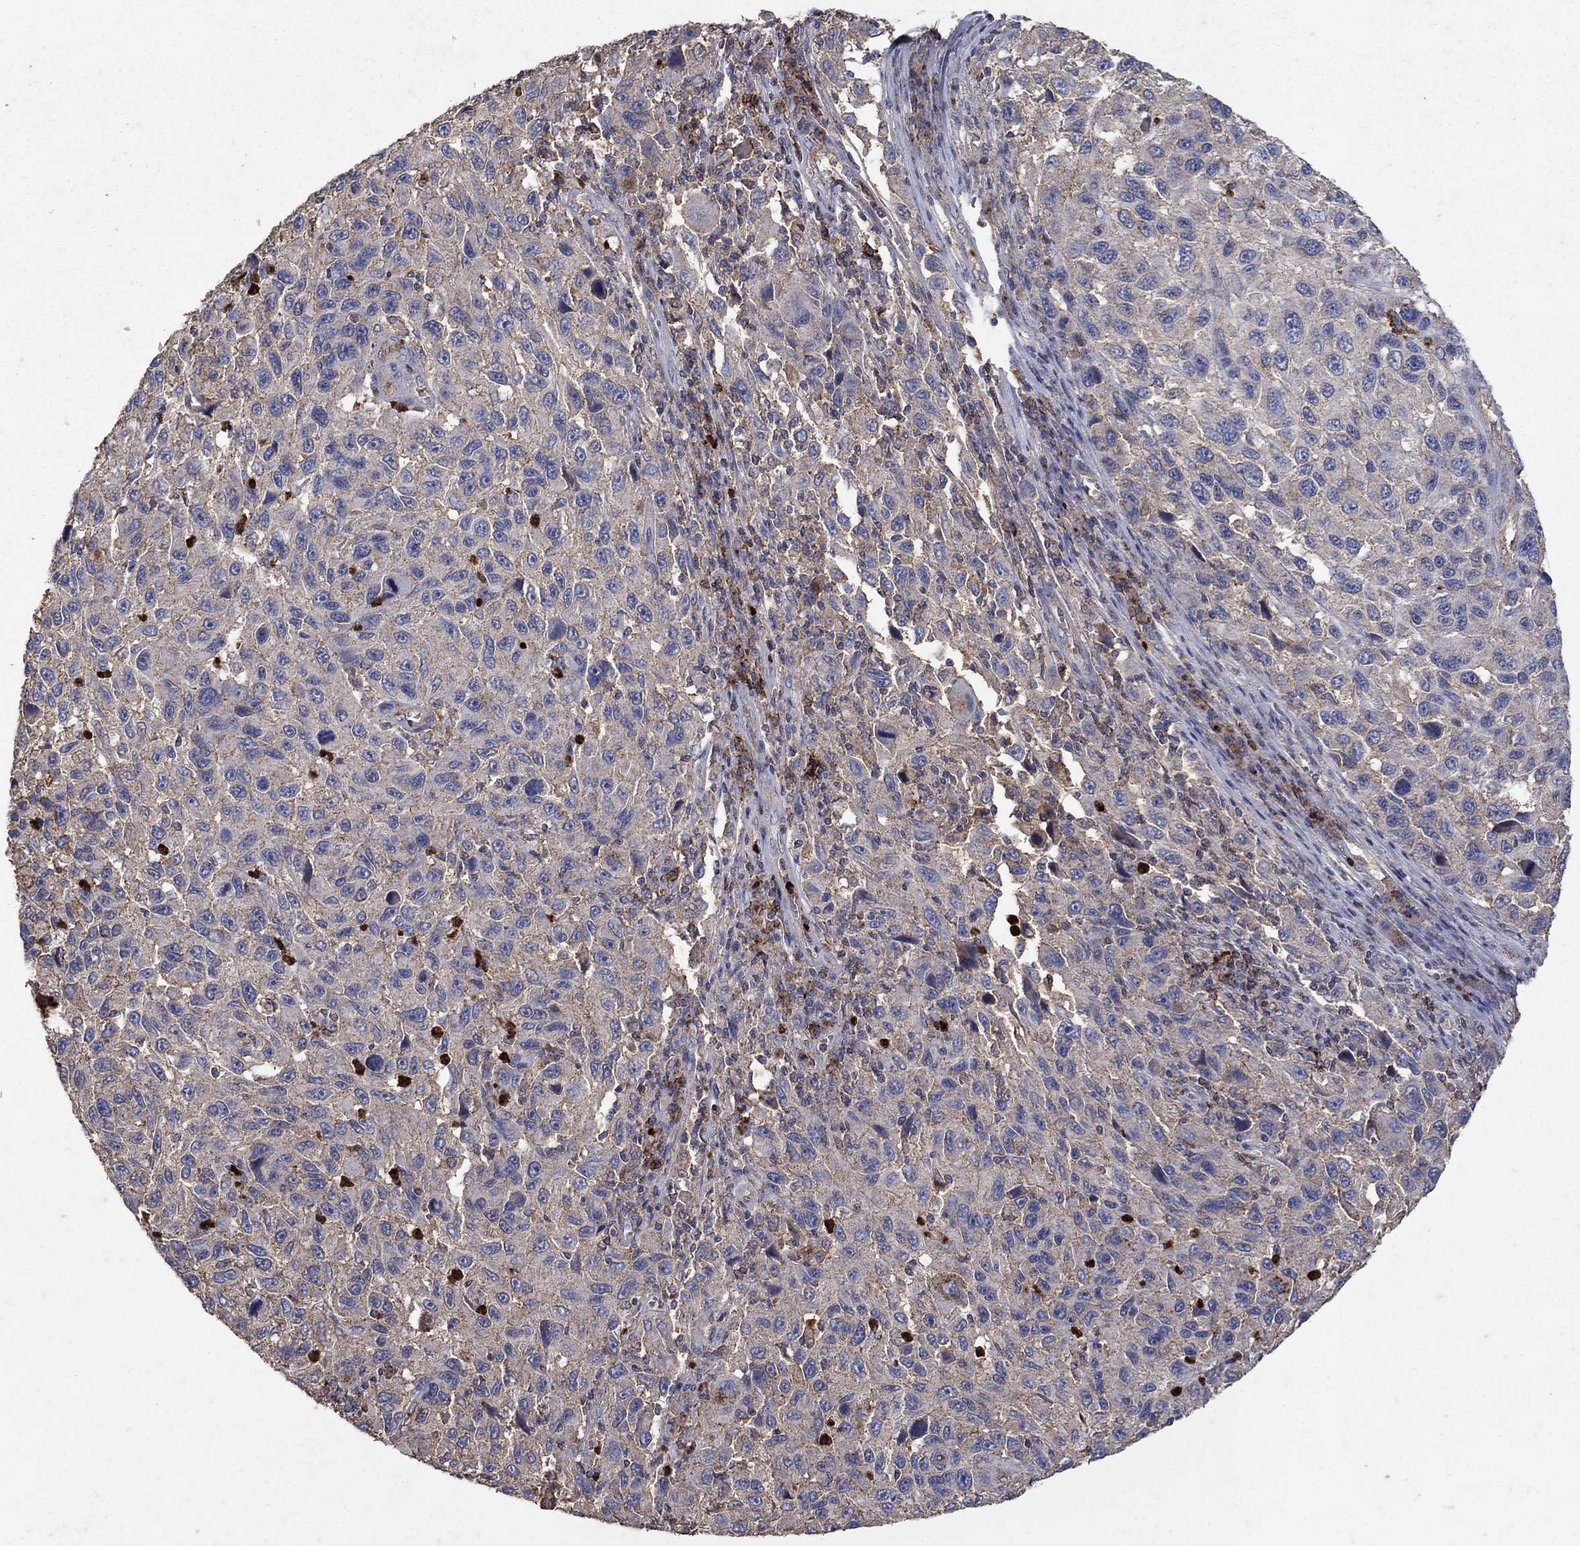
{"staining": {"intensity": "moderate", "quantity": "<25%", "location": "cytoplasmic/membranous"}, "tissue": "melanoma", "cell_type": "Tumor cells", "image_type": "cancer", "snomed": [{"axis": "morphology", "description": "Malignant melanoma, NOS"}, {"axis": "topography", "description": "Skin"}], "caption": "Human melanoma stained with a protein marker displays moderate staining in tumor cells.", "gene": "CD24", "patient": {"sex": "male", "age": 53}}